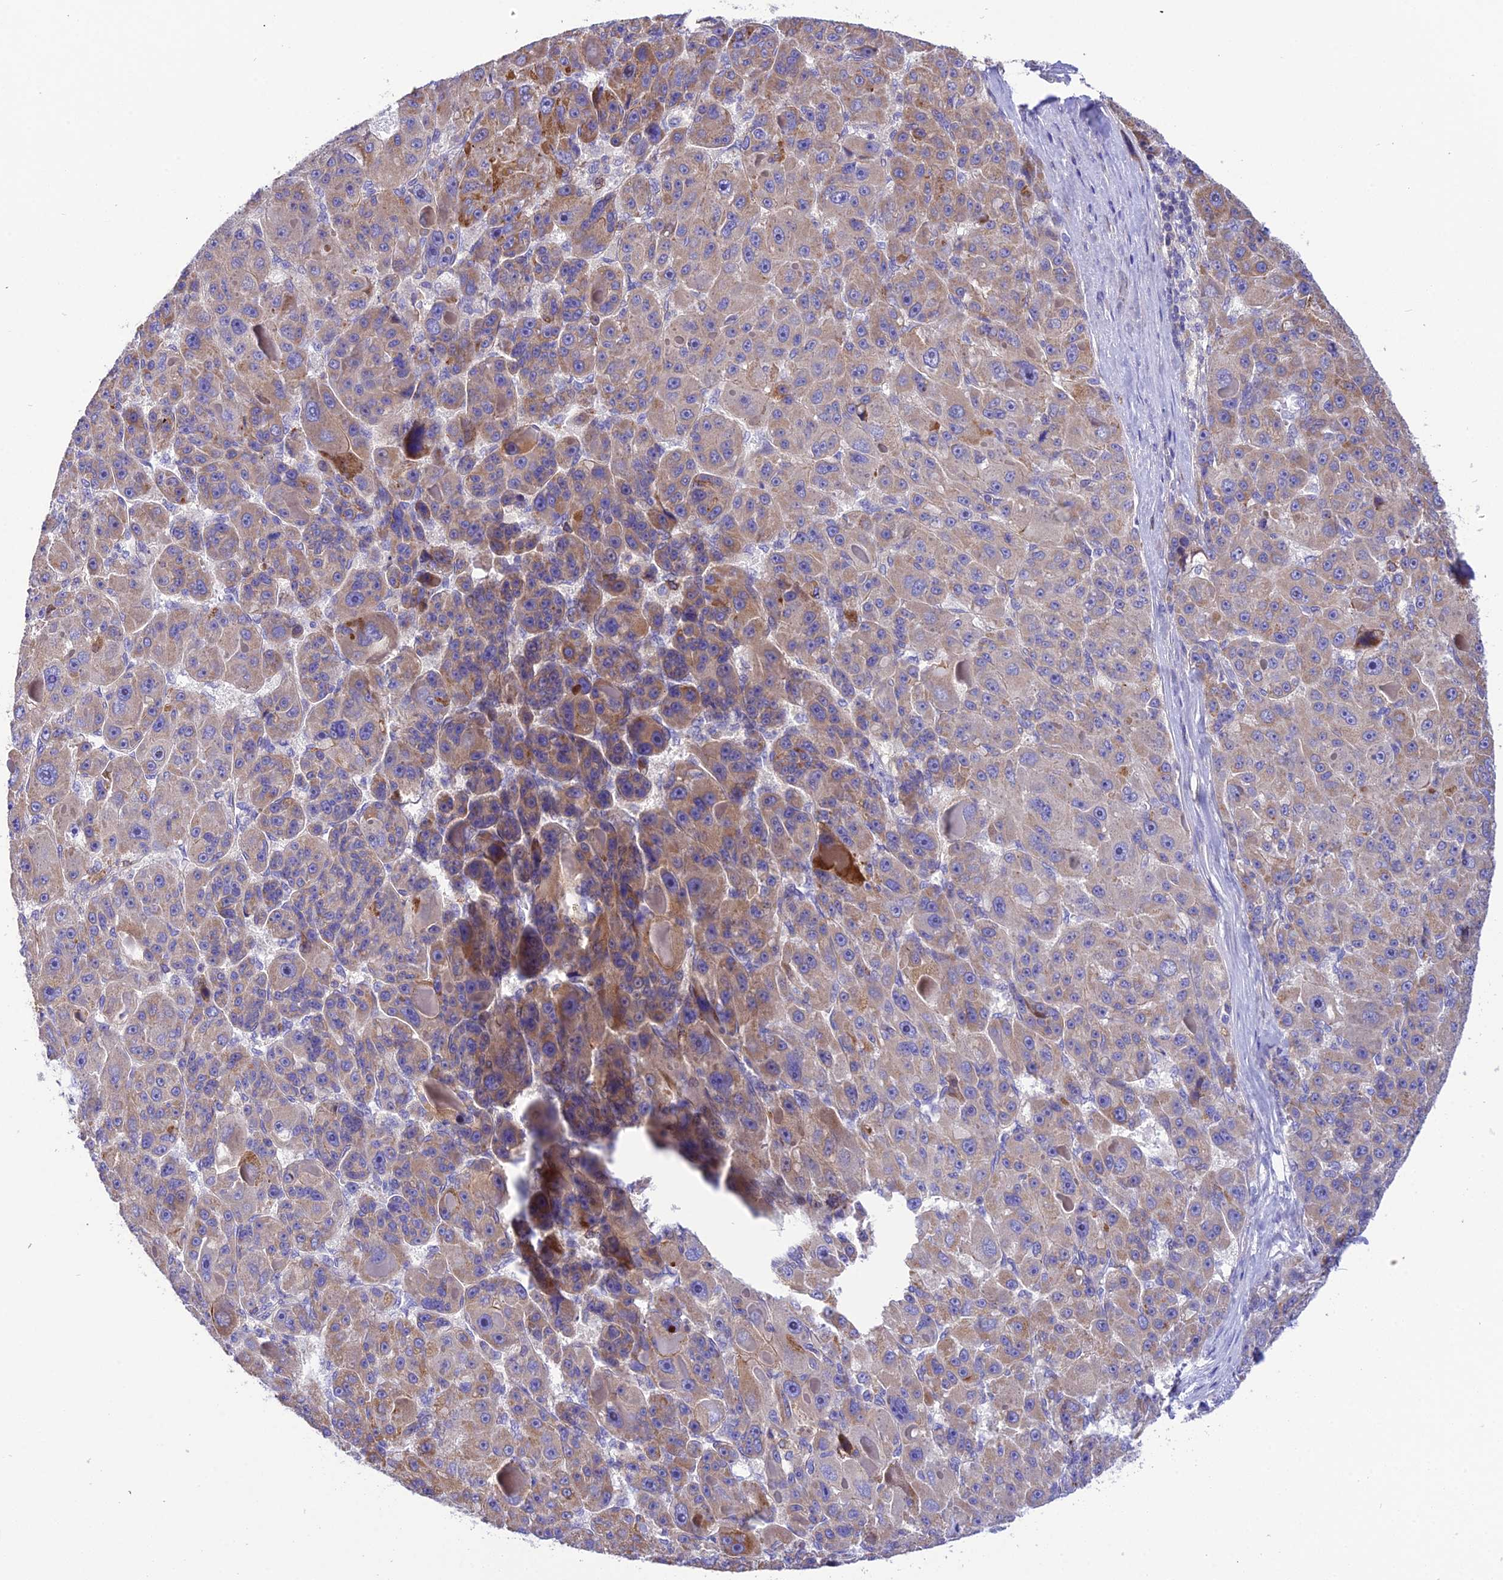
{"staining": {"intensity": "moderate", "quantity": "25%-75%", "location": "cytoplasmic/membranous"}, "tissue": "liver cancer", "cell_type": "Tumor cells", "image_type": "cancer", "snomed": [{"axis": "morphology", "description": "Carcinoma, Hepatocellular, NOS"}, {"axis": "topography", "description": "Liver"}], "caption": "Protein expression analysis of liver cancer (hepatocellular carcinoma) displays moderate cytoplasmic/membranous expression in about 25%-75% of tumor cells.", "gene": "TRIM43B", "patient": {"sex": "male", "age": 76}}